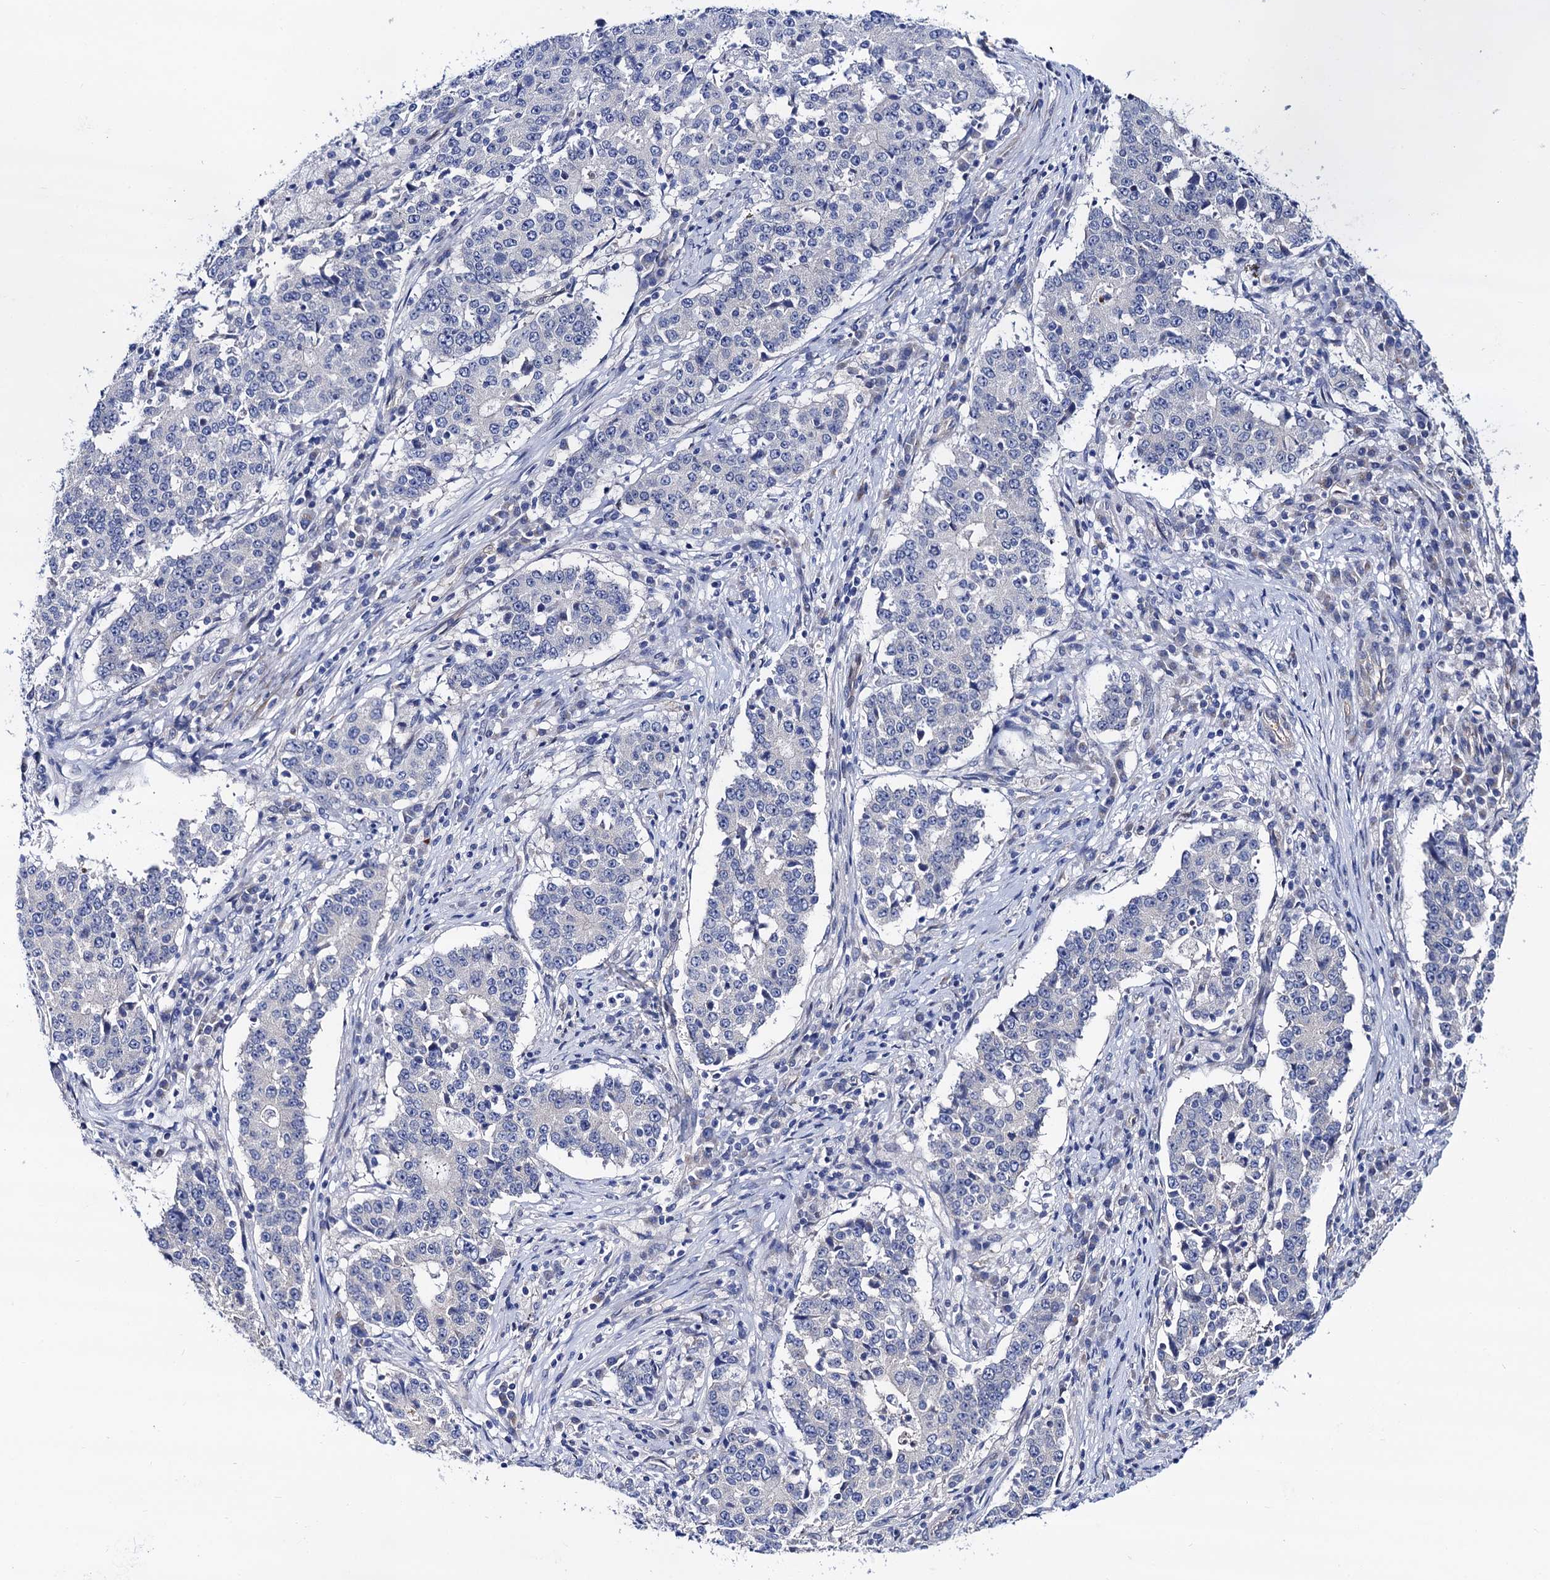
{"staining": {"intensity": "negative", "quantity": "none", "location": "none"}, "tissue": "stomach cancer", "cell_type": "Tumor cells", "image_type": "cancer", "snomed": [{"axis": "morphology", "description": "Adenocarcinoma, NOS"}, {"axis": "topography", "description": "Stomach"}], "caption": "Stomach adenocarcinoma was stained to show a protein in brown. There is no significant positivity in tumor cells.", "gene": "ZDHHC18", "patient": {"sex": "male", "age": 59}}